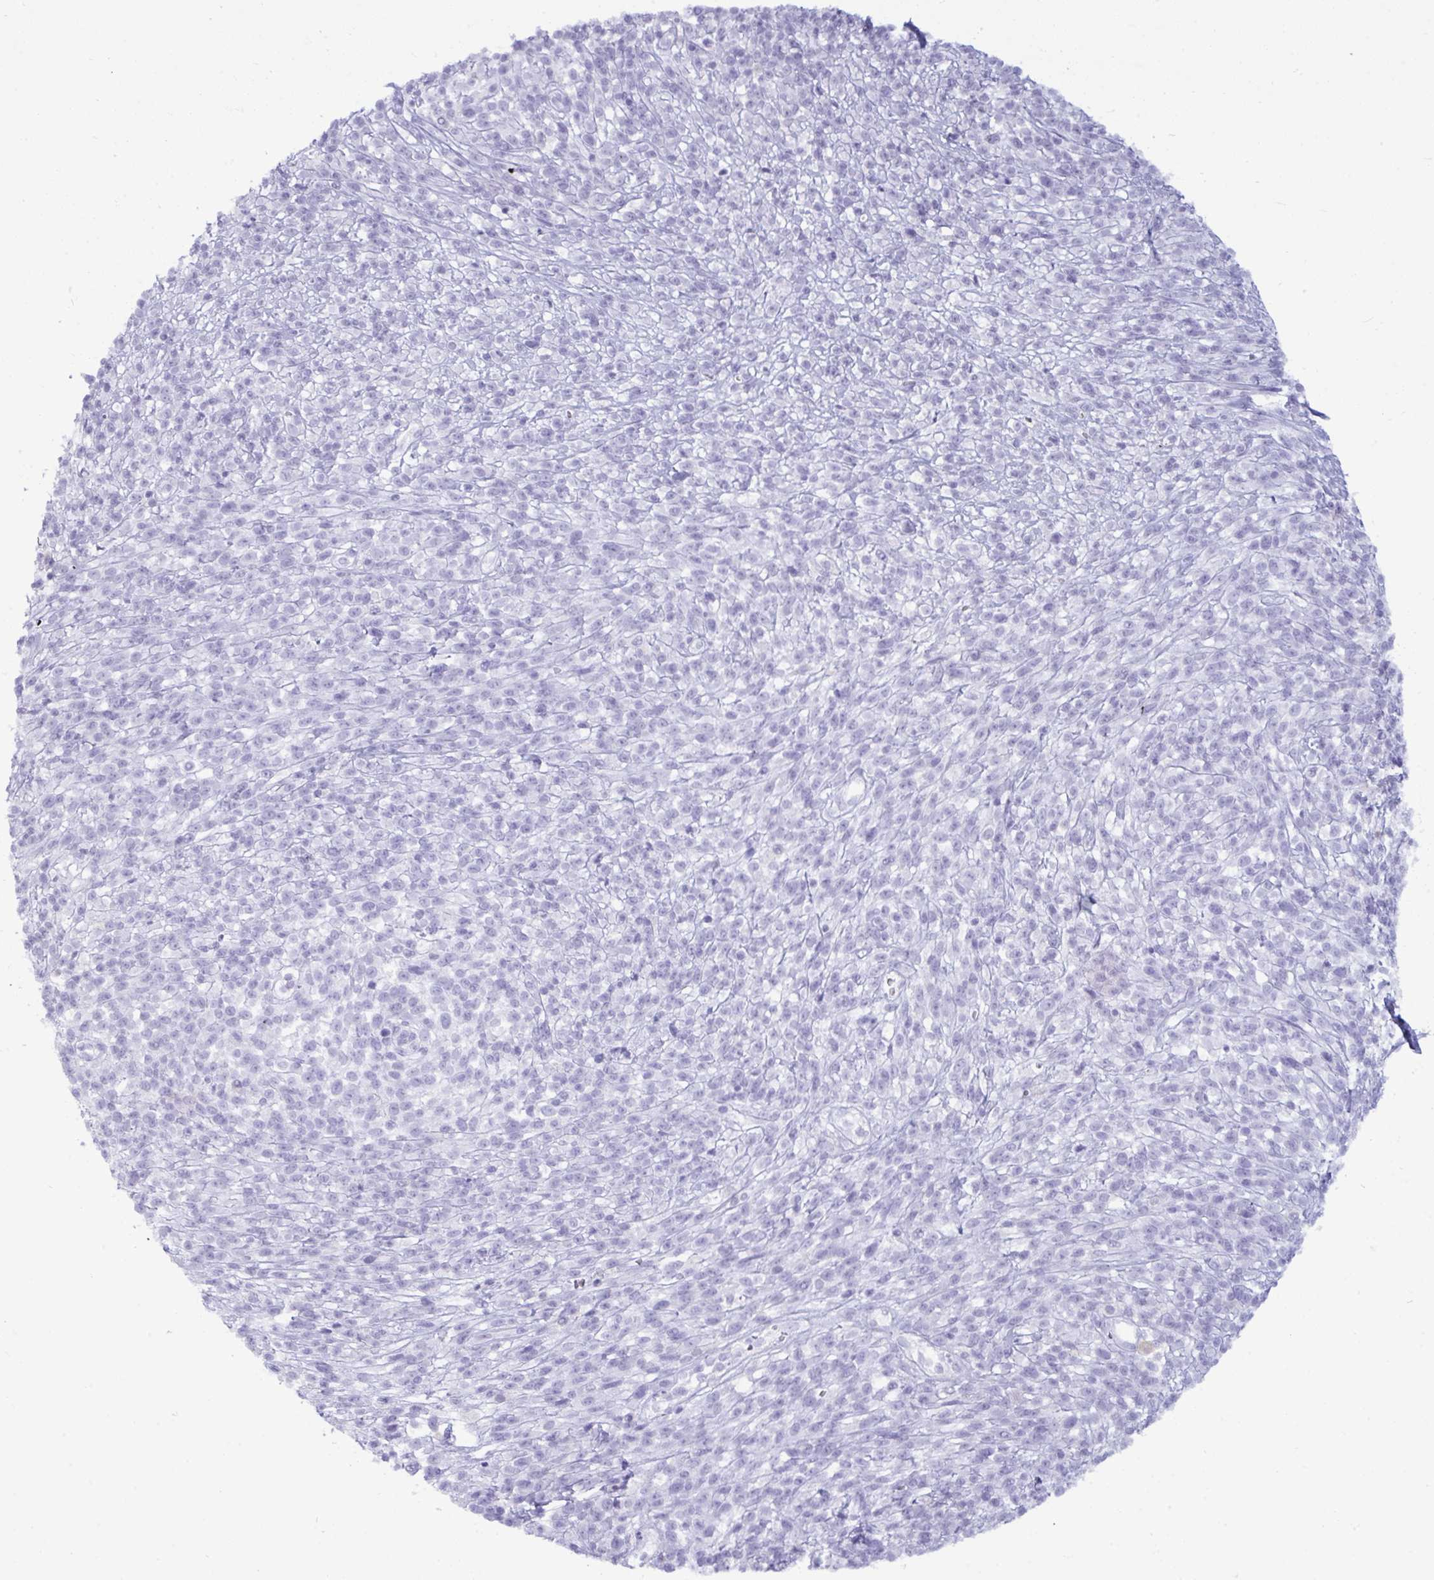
{"staining": {"intensity": "negative", "quantity": "none", "location": "none"}, "tissue": "melanoma", "cell_type": "Tumor cells", "image_type": "cancer", "snomed": [{"axis": "morphology", "description": "Malignant melanoma, NOS"}, {"axis": "topography", "description": "Skin"}, {"axis": "topography", "description": "Skin of trunk"}], "caption": "This is a micrograph of immunohistochemistry (IHC) staining of malignant melanoma, which shows no positivity in tumor cells.", "gene": "ANKRD60", "patient": {"sex": "male", "age": 74}}